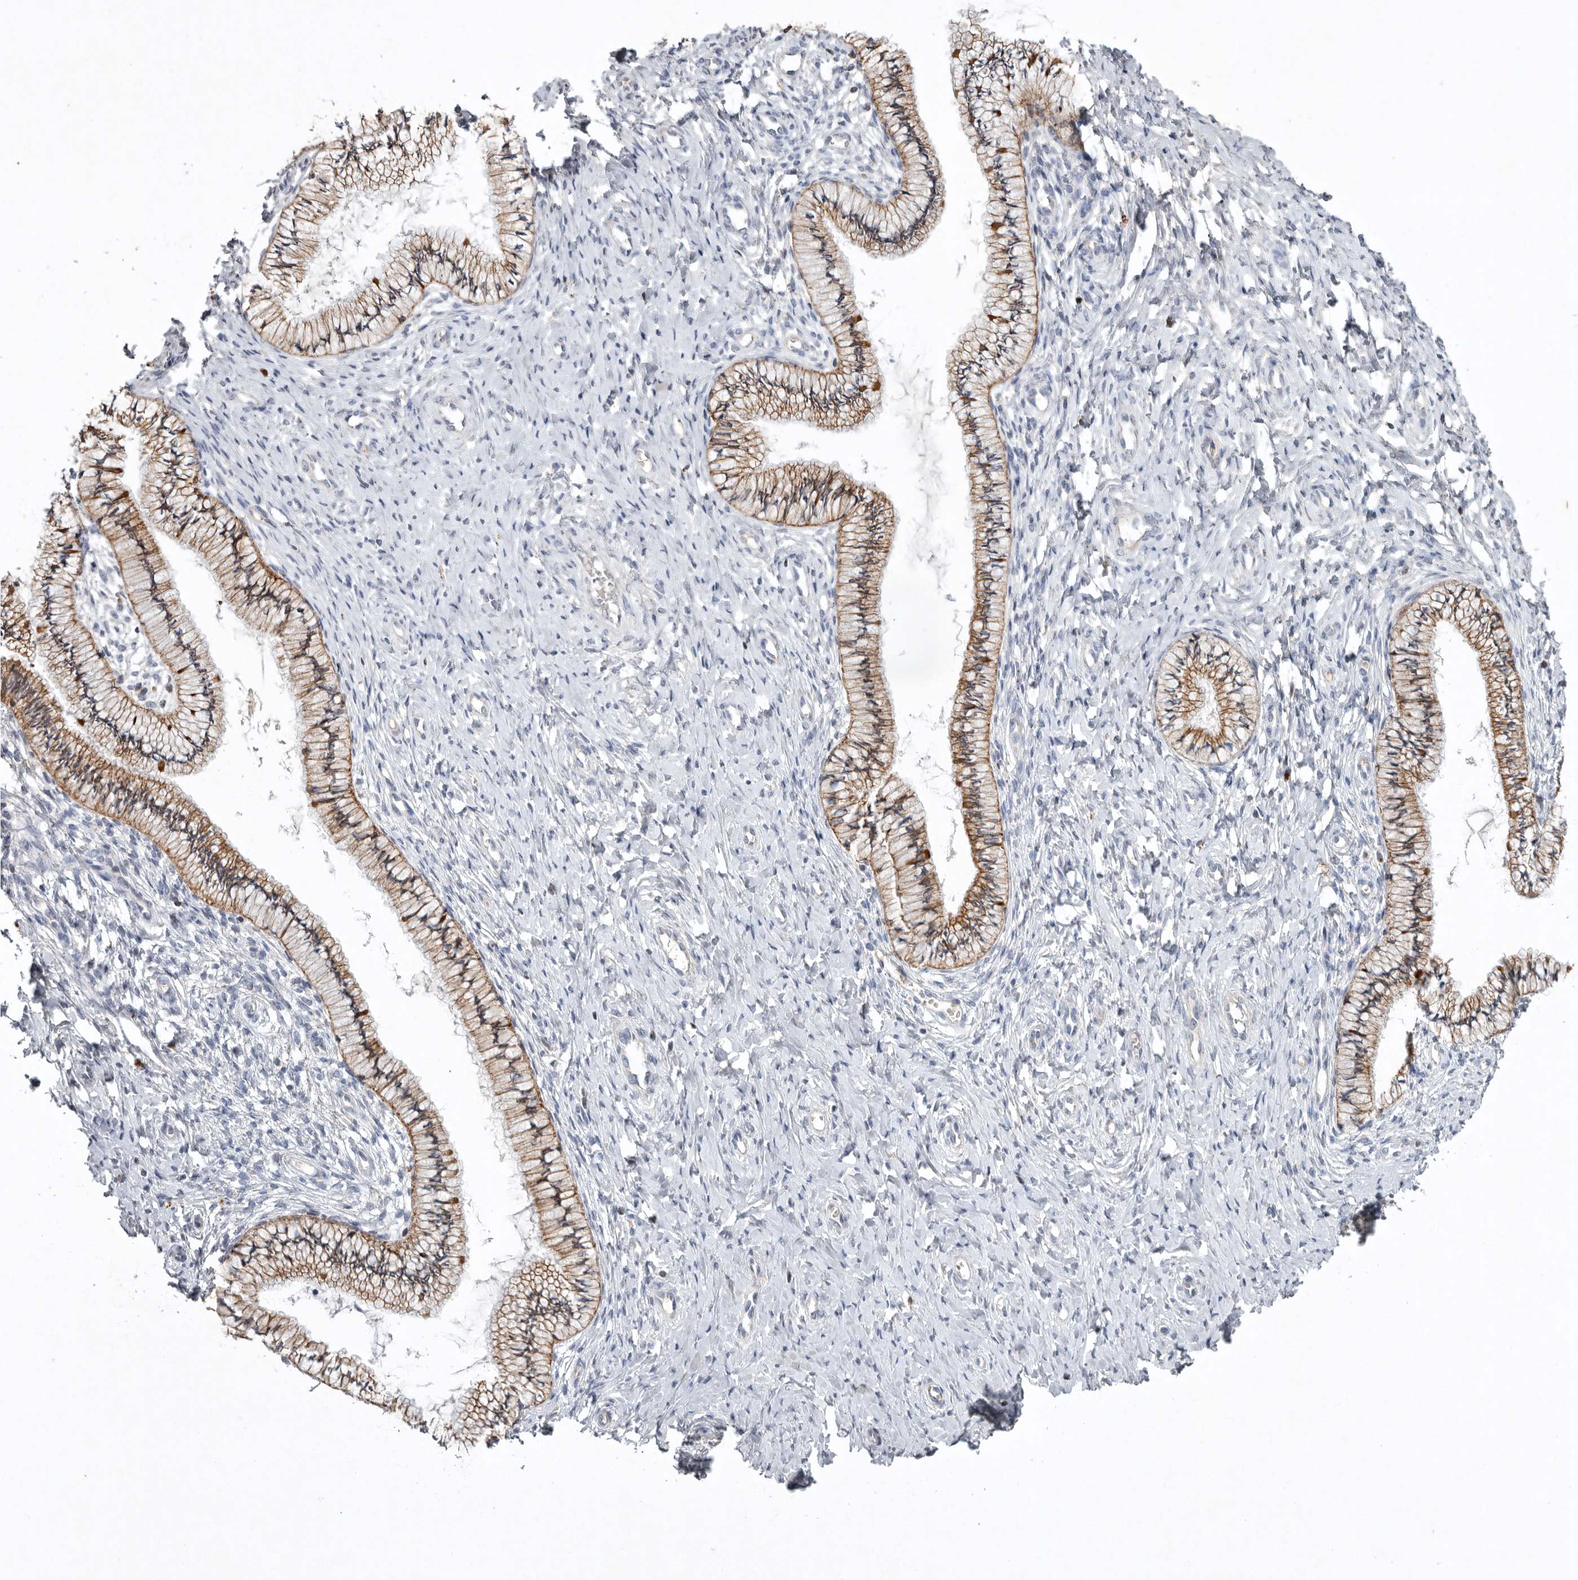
{"staining": {"intensity": "moderate", "quantity": ">75%", "location": "cytoplasmic/membranous"}, "tissue": "cervix", "cell_type": "Glandular cells", "image_type": "normal", "snomed": [{"axis": "morphology", "description": "Normal tissue, NOS"}, {"axis": "topography", "description": "Cervix"}], "caption": "Protein staining shows moderate cytoplasmic/membranous staining in about >75% of glandular cells in unremarkable cervix.", "gene": "TNFSF14", "patient": {"sex": "female", "age": 36}}